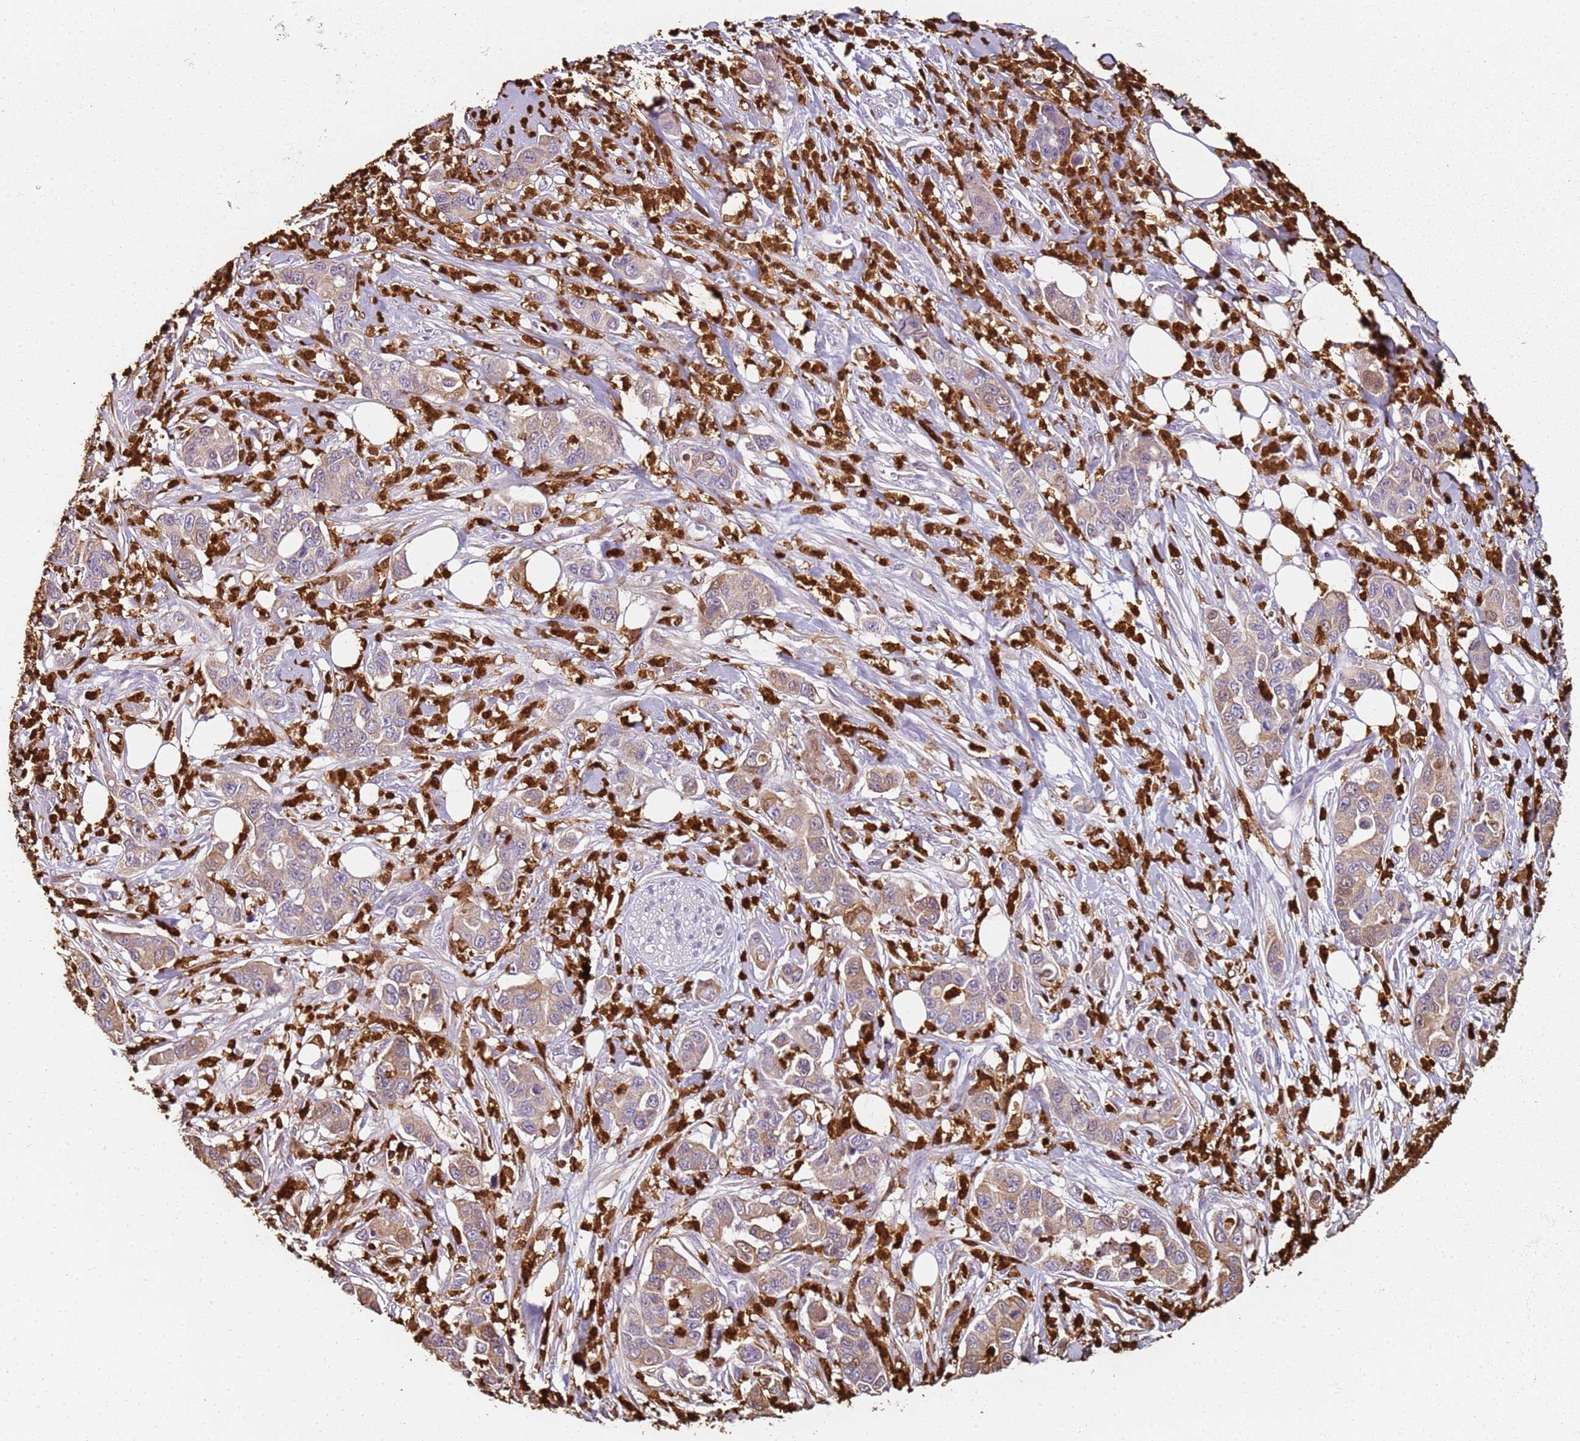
{"staining": {"intensity": "moderate", "quantity": "25%-75%", "location": "cytoplasmic/membranous"}, "tissue": "pancreatic cancer", "cell_type": "Tumor cells", "image_type": "cancer", "snomed": [{"axis": "morphology", "description": "Adenocarcinoma, NOS"}, {"axis": "topography", "description": "Pancreas"}], "caption": "The micrograph reveals staining of pancreatic cancer, revealing moderate cytoplasmic/membranous protein positivity (brown color) within tumor cells.", "gene": "S100A4", "patient": {"sex": "male", "age": 73}}